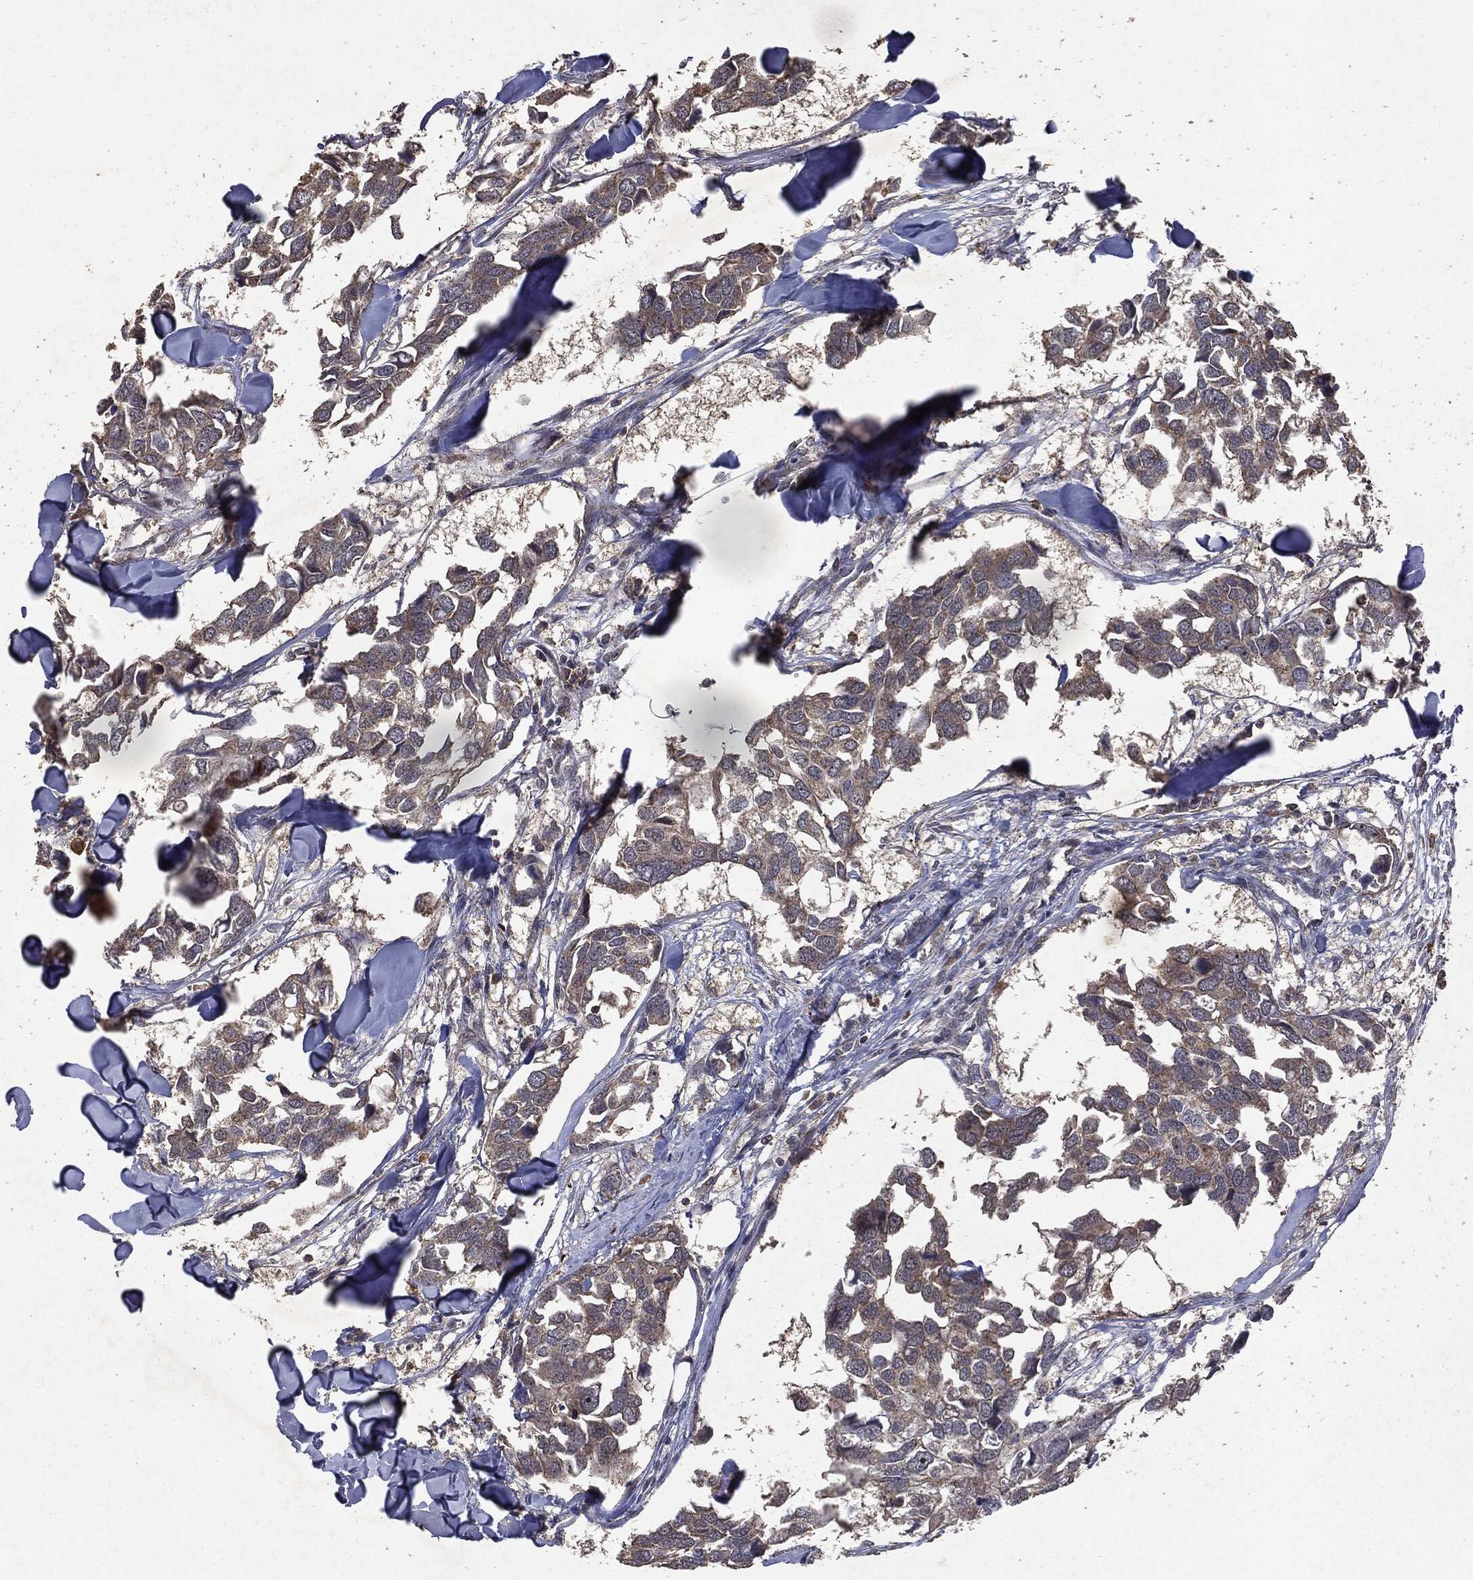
{"staining": {"intensity": "negative", "quantity": "none", "location": "none"}, "tissue": "breast cancer", "cell_type": "Tumor cells", "image_type": "cancer", "snomed": [{"axis": "morphology", "description": "Duct carcinoma"}, {"axis": "topography", "description": "Breast"}], "caption": "Immunohistochemistry (IHC) of breast cancer (intraductal carcinoma) displays no expression in tumor cells.", "gene": "PTEN", "patient": {"sex": "female", "age": 83}}